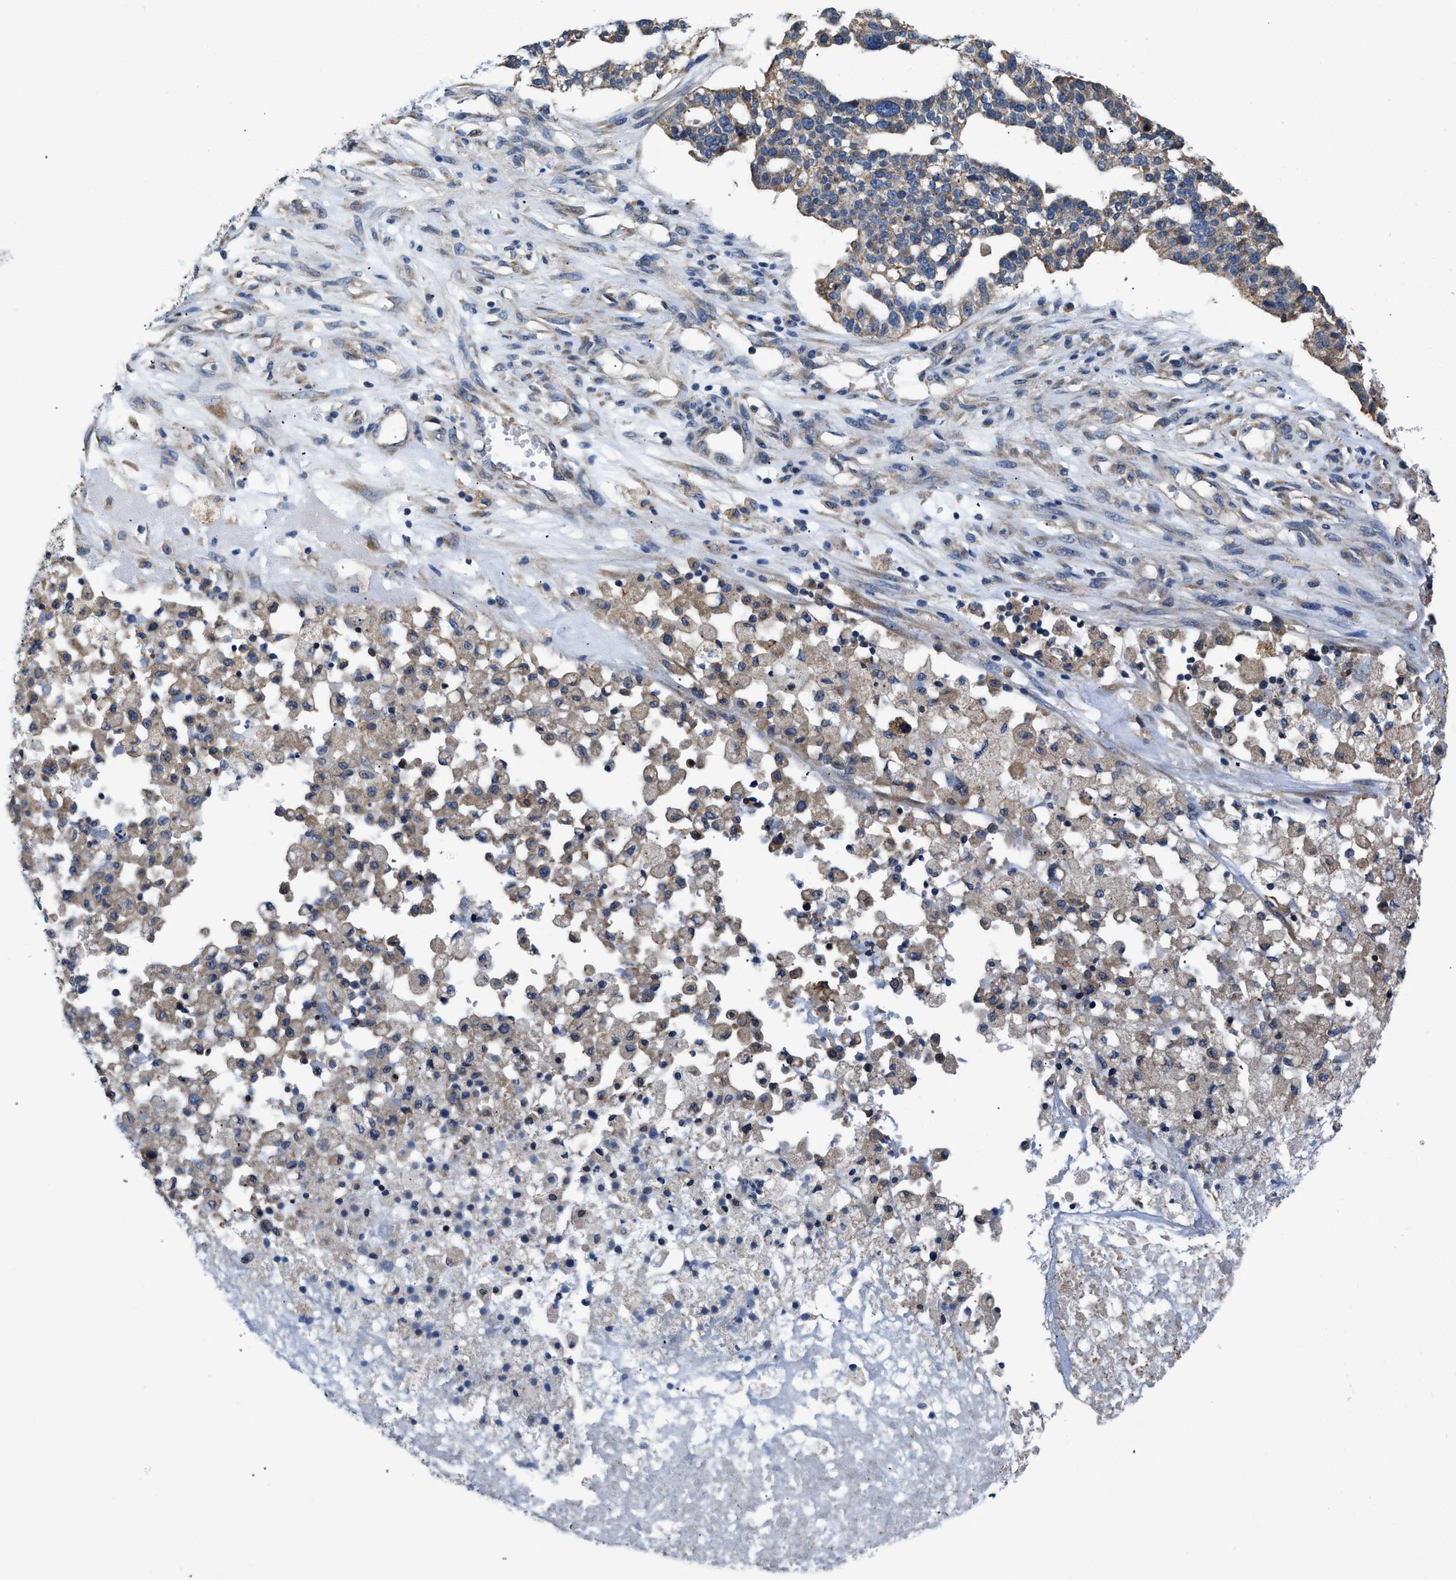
{"staining": {"intensity": "weak", "quantity": "25%-75%", "location": "cytoplasmic/membranous"}, "tissue": "ovarian cancer", "cell_type": "Tumor cells", "image_type": "cancer", "snomed": [{"axis": "morphology", "description": "Cystadenocarcinoma, serous, NOS"}, {"axis": "topography", "description": "Ovary"}], "caption": "IHC histopathology image of ovarian cancer (serous cystadenocarcinoma) stained for a protein (brown), which shows low levels of weak cytoplasmic/membranous positivity in approximately 25%-75% of tumor cells.", "gene": "CEP128", "patient": {"sex": "female", "age": 59}}